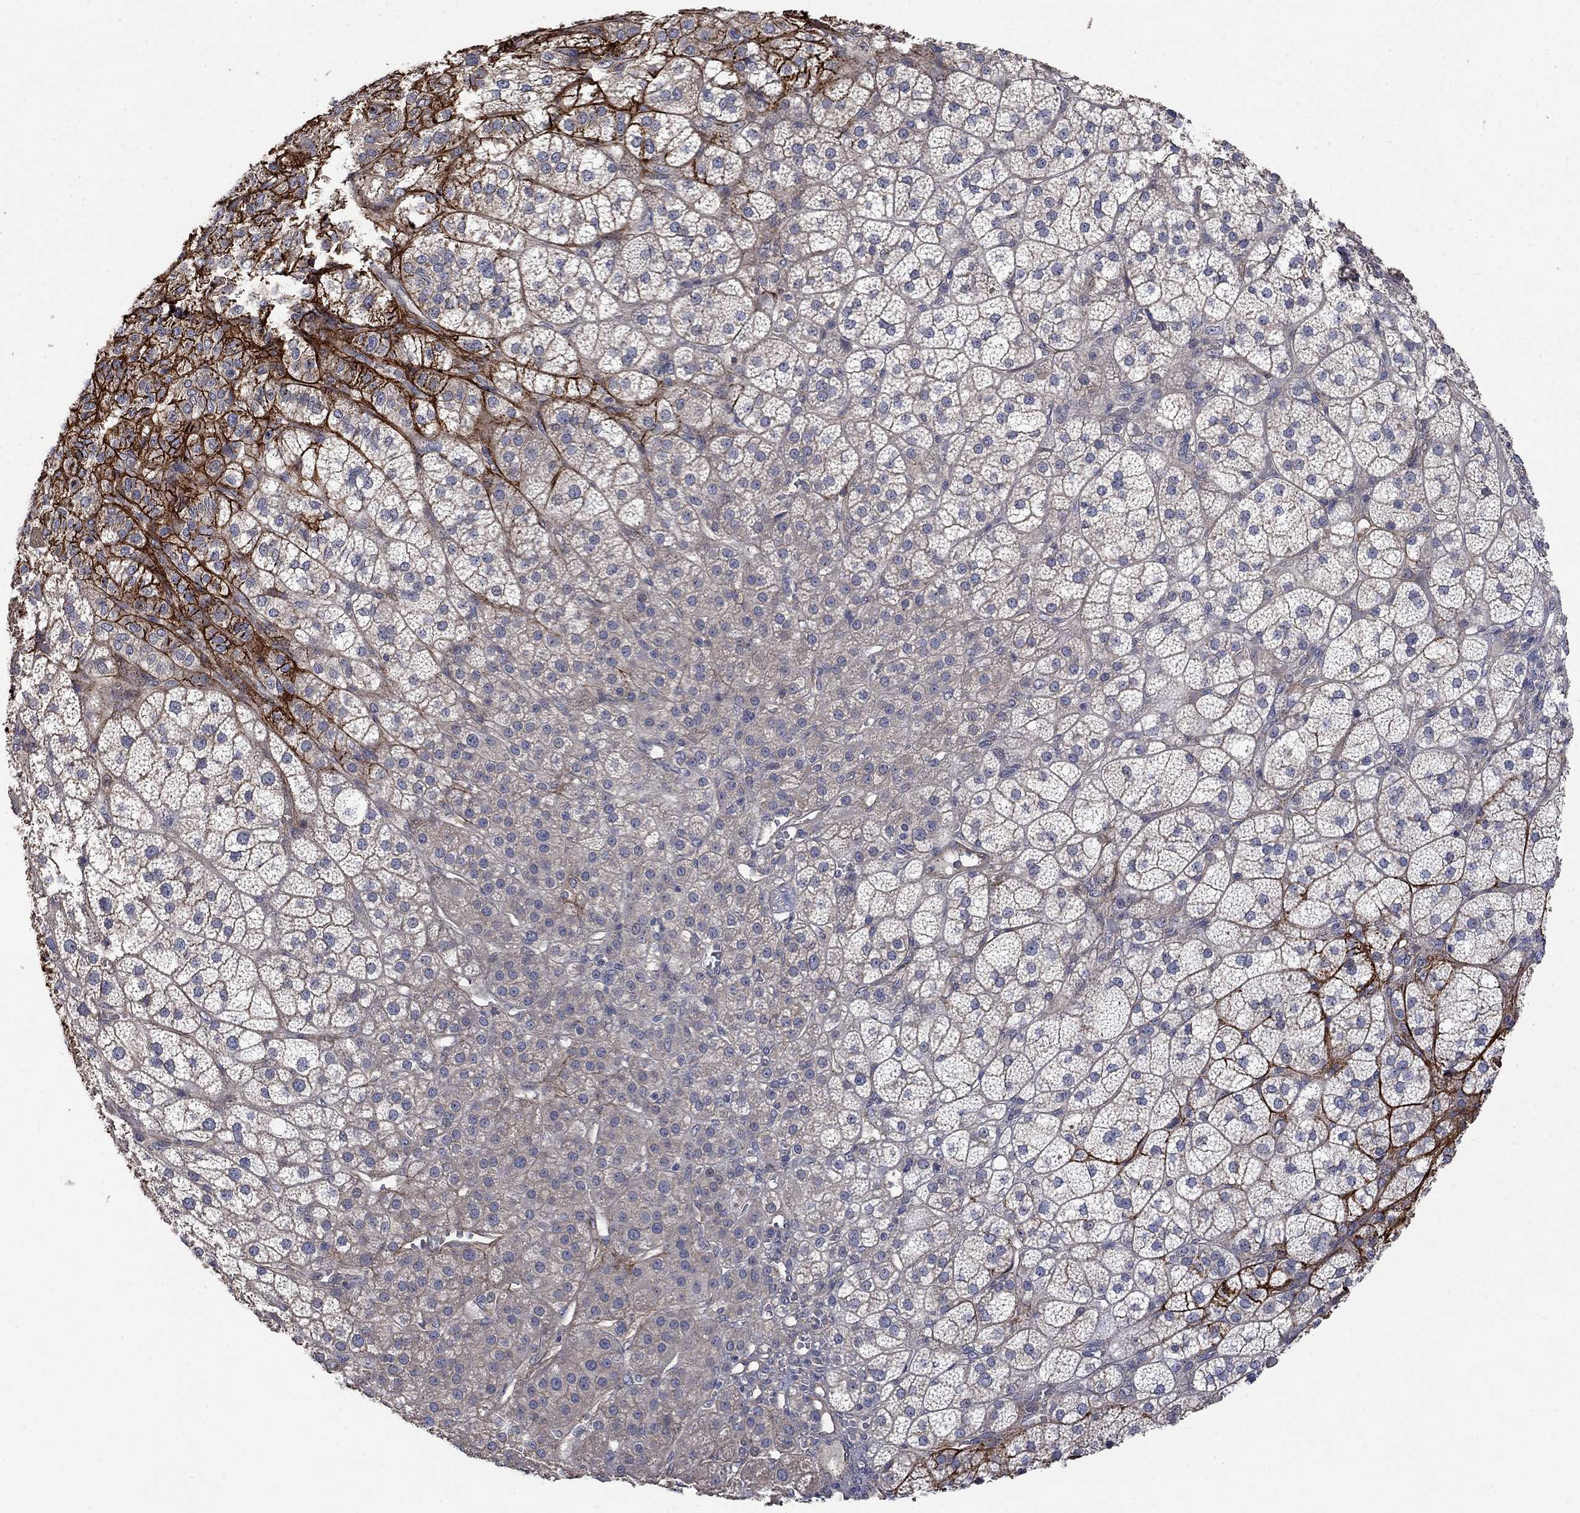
{"staining": {"intensity": "negative", "quantity": "none", "location": "none"}, "tissue": "adrenal gland", "cell_type": "Glandular cells", "image_type": "normal", "snomed": [{"axis": "morphology", "description": "Normal tissue, NOS"}, {"axis": "topography", "description": "Adrenal gland"}], "caption": "DAB immunohistochemical staining of benign human adrenal gland shows no significant positivity in glandular cells. Nuclei are stained in blue.", "gene": "VCAN", "patient": {"sex": "female", "age": 60}}